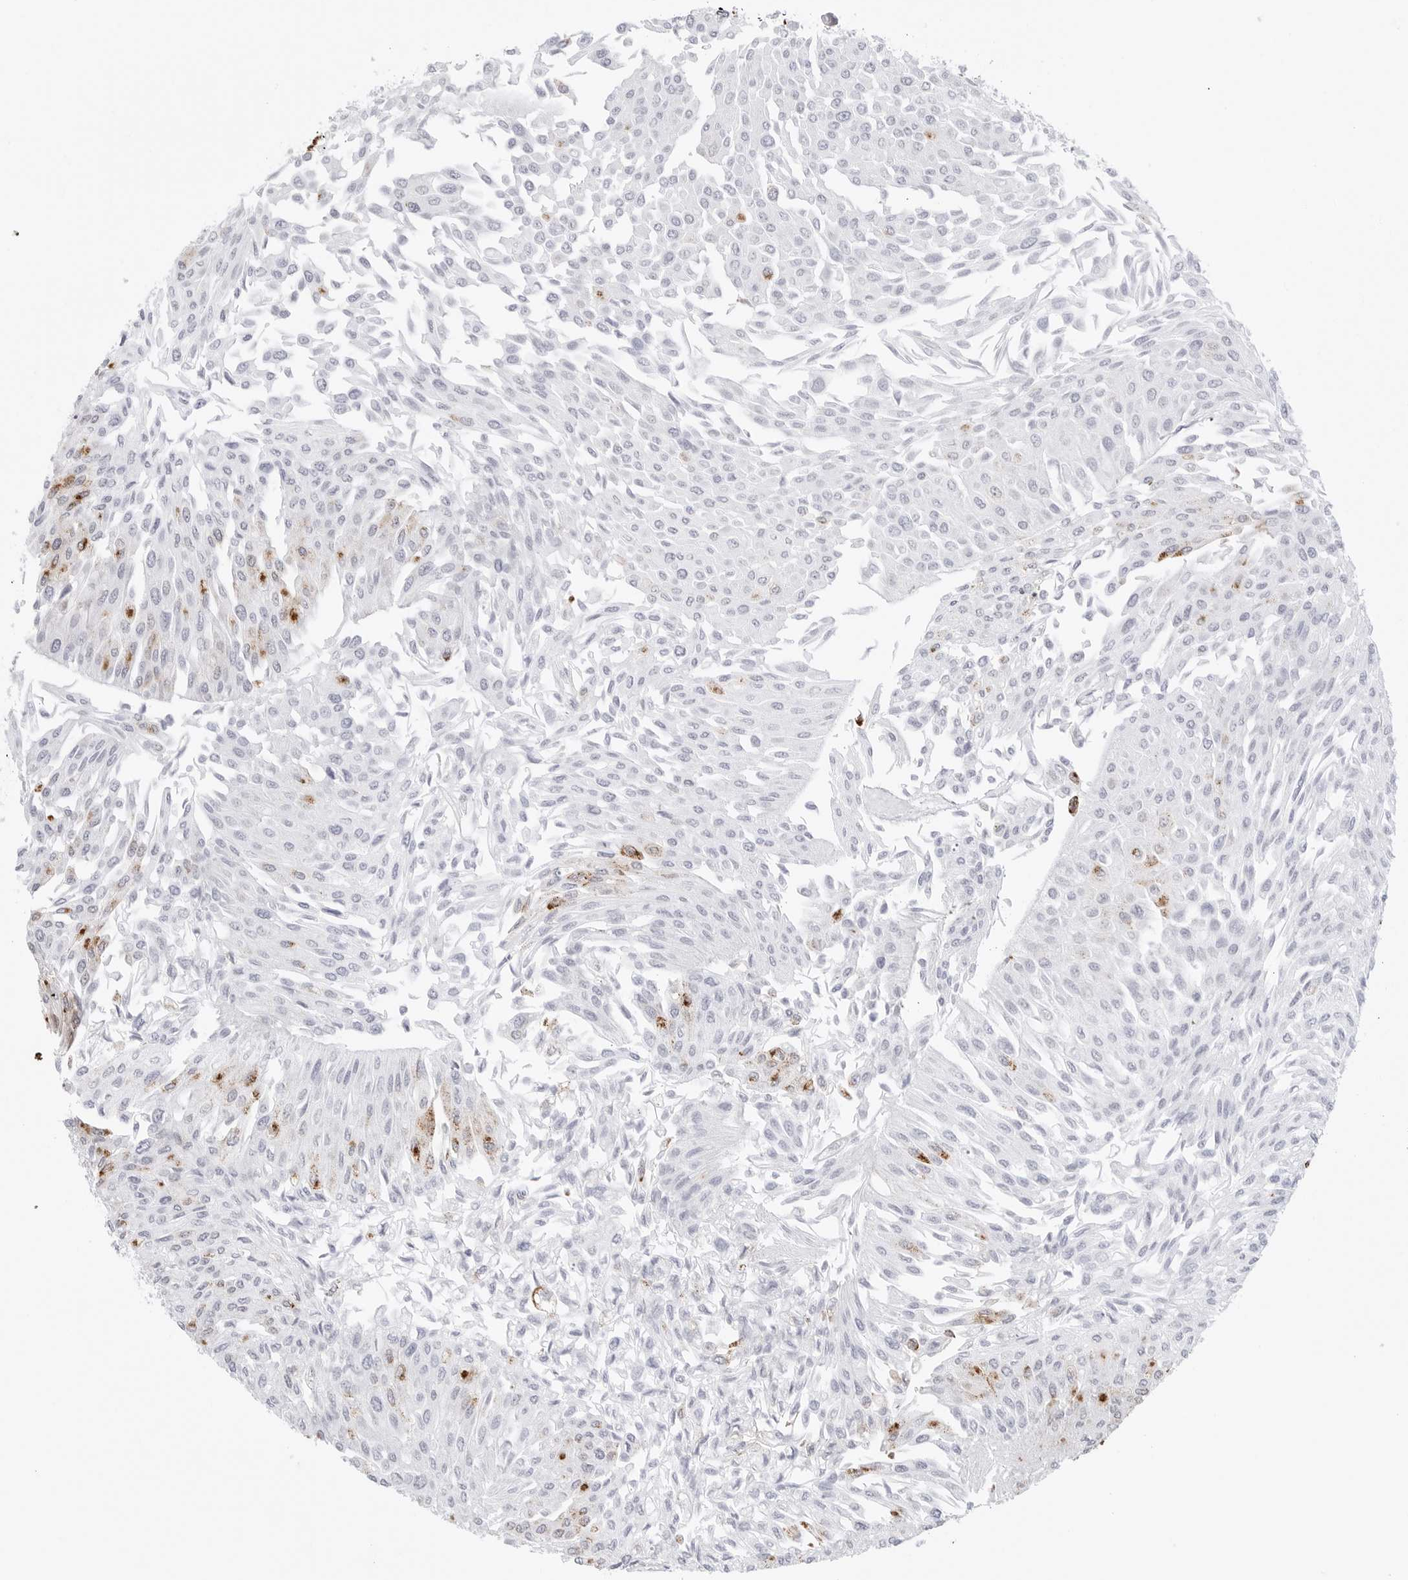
{"staining": {"intensity": "negative", "quantity": "none", "location": "none"}, "tissue": "urothelial cancer", "cell_type": "Tumor cells", "image_type": "cancer", "snomed": [{"axis": "morphology", "description": "Urothelial carcinoma, Low grade"}, {"axis": "topography", "description": "Urinary bladder"}], "caption": "Tumor cells show no significant protein positivity in urothelial cancer.", "gene": "ATP5IF1", "patient": {"sex": "male", "age": 67}}